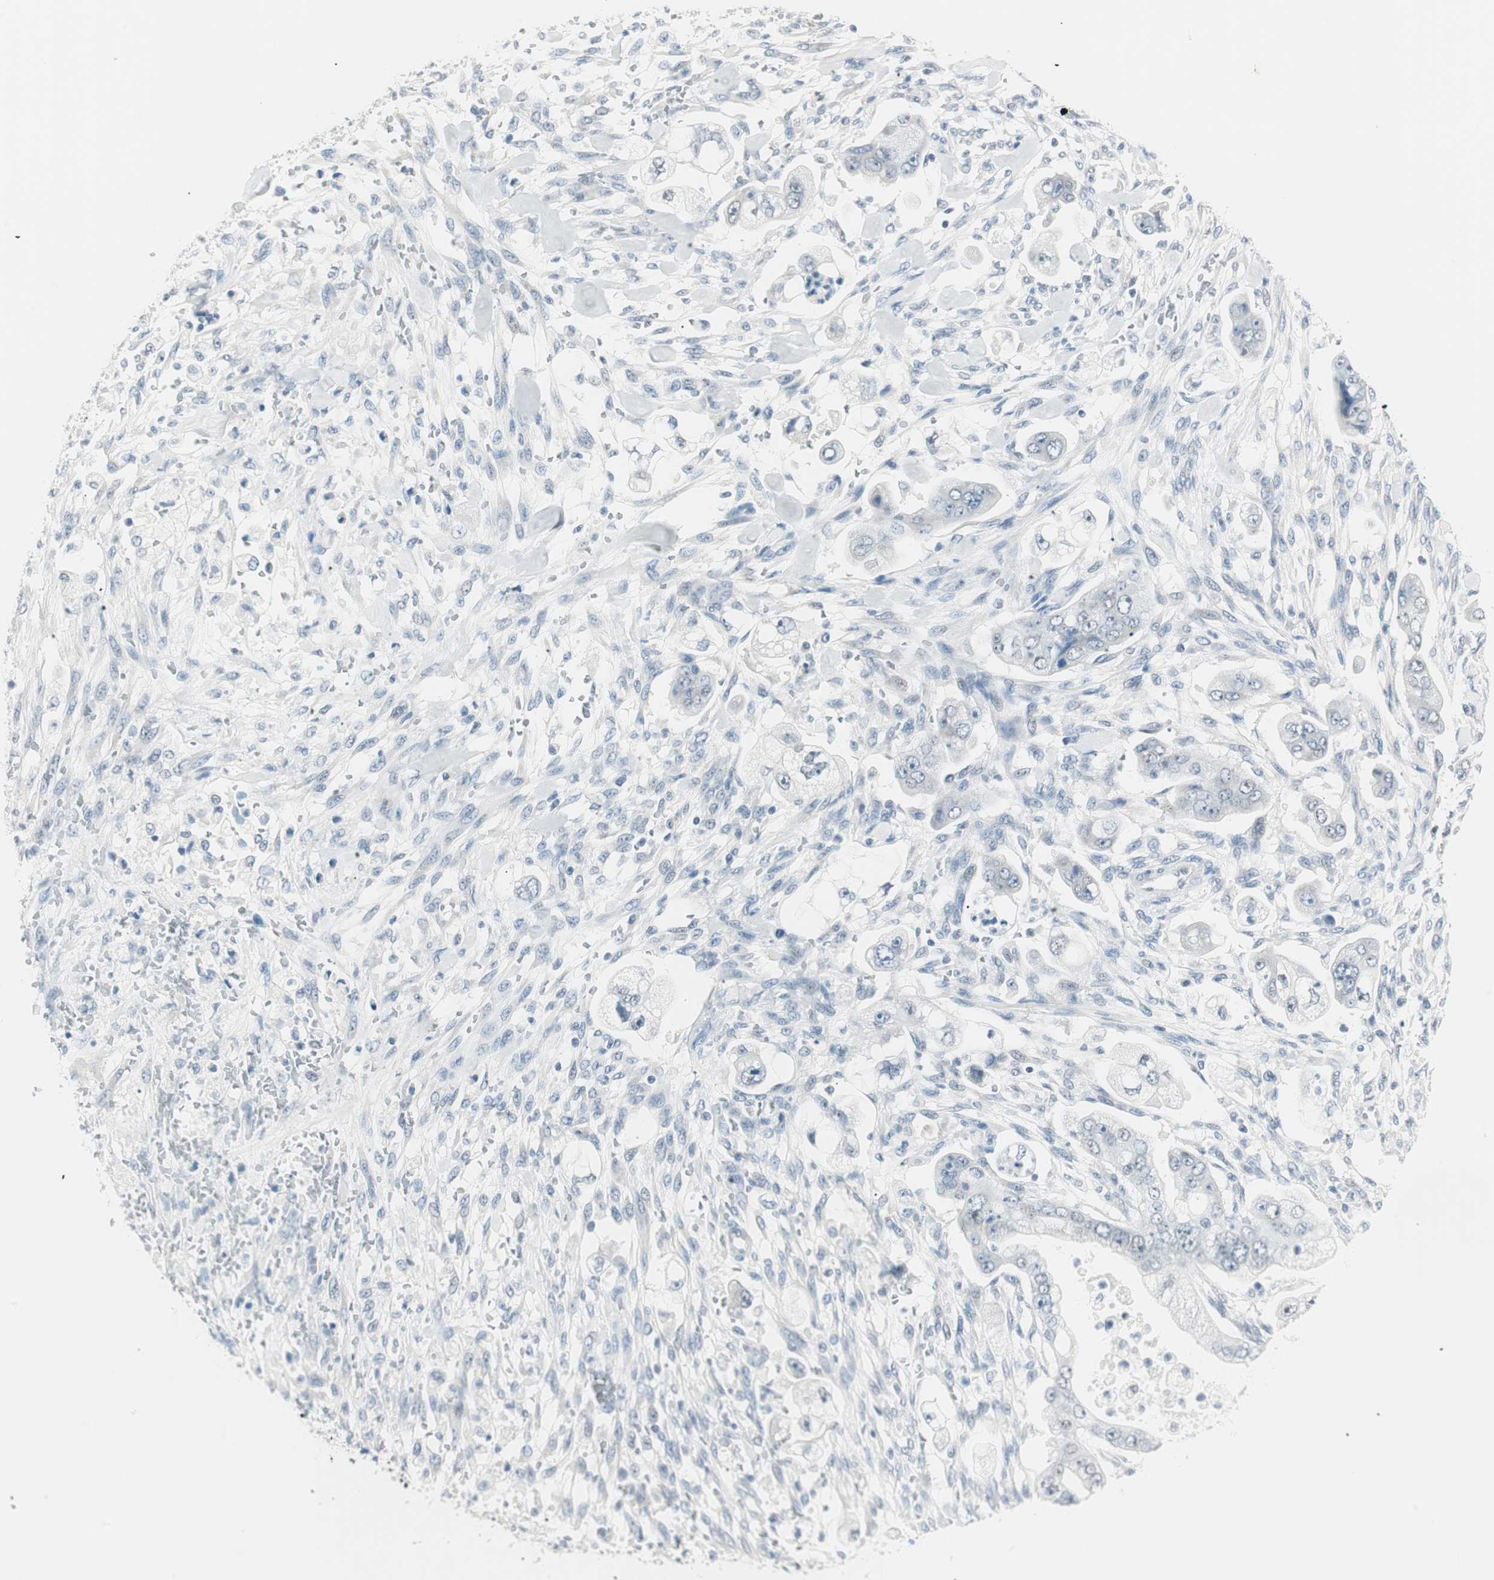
{"staining": {"intensity": "negative", "quantity": "none", "location": "none"}, "tissue": "stomach cancer", "cell_type": "Tumor cells", "image_type": "cancer", "snomed": [{"axis": "morphology", "description": "Adenocarcinoma, NOS"}, {"axis": "topography", "description": "Stomach"}], "caption": "Tumor cells show no significant staining in adenocarcinoma (stomach). The staining is performed using DAB (3,3'-diaminobenzidine) brown chromogen with nuclei counter-stained in using hematoxylin.", "gene": "HOXB13", "patient": {"sex": "male", "age": 62}}